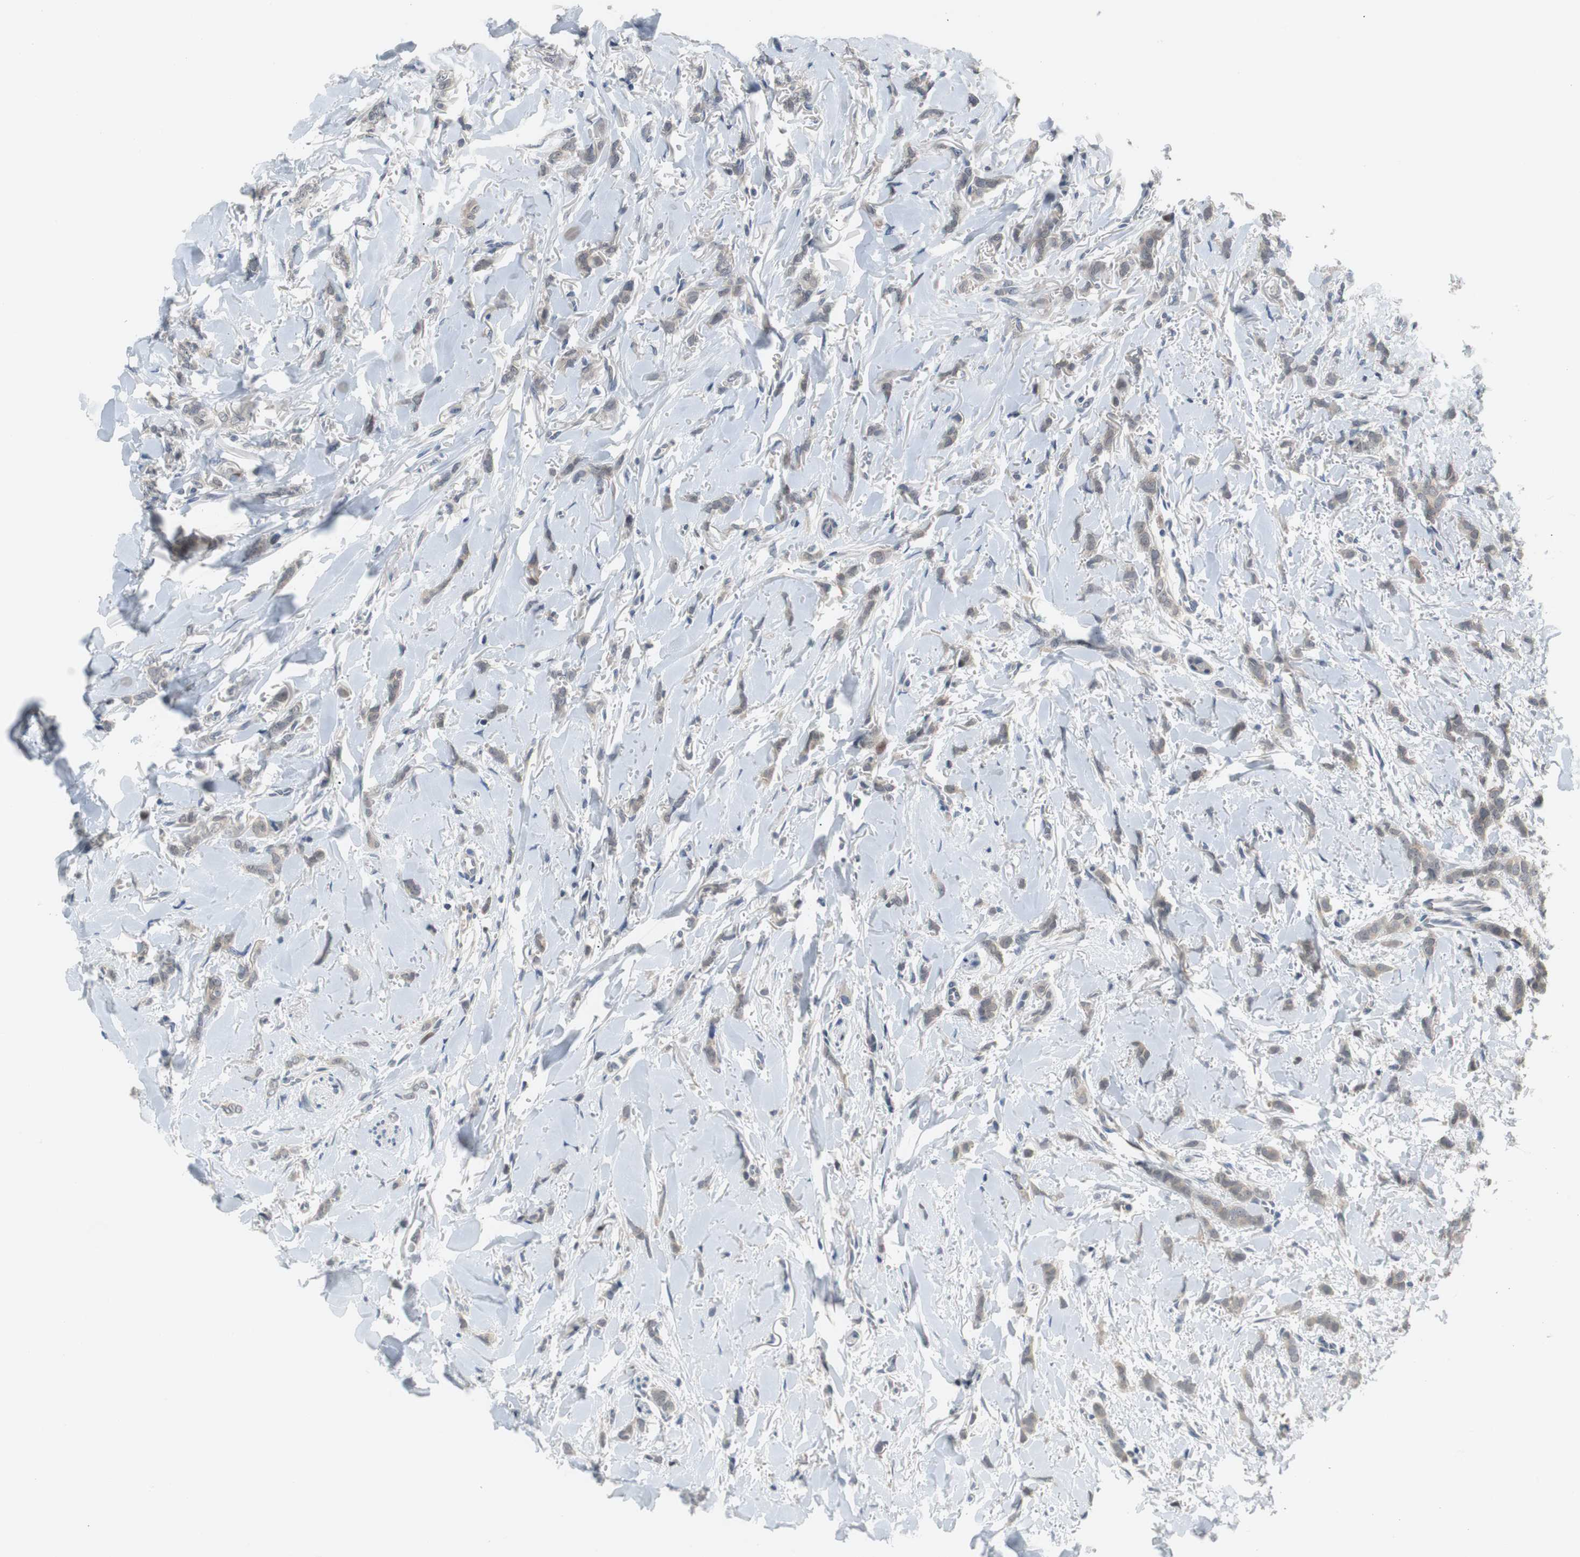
{"staining": {"intensity": "weak", "quantity": ">75%", "location": "cytoplasmic/membranous"}, "tissue": "breast cancer", "cell_type": "Tumor cells", "image_type": "cancer", "snomed": [{"axis": "morphology", "description": "Lobular carcinoma"}, {"axis": "topography", "description": "Skin"}, {"axis": "topography", "description": "Breast"}], "caption": "Immunohistochemistry (IHC) (DAB) staining of human lobular carcinoma (breast) displays weak cytoplasmic/membranous protein staining in approximately >75% of tumor cells.", "gene": "MAP2K4", "patient": {"sex": "female", "age": 46}}